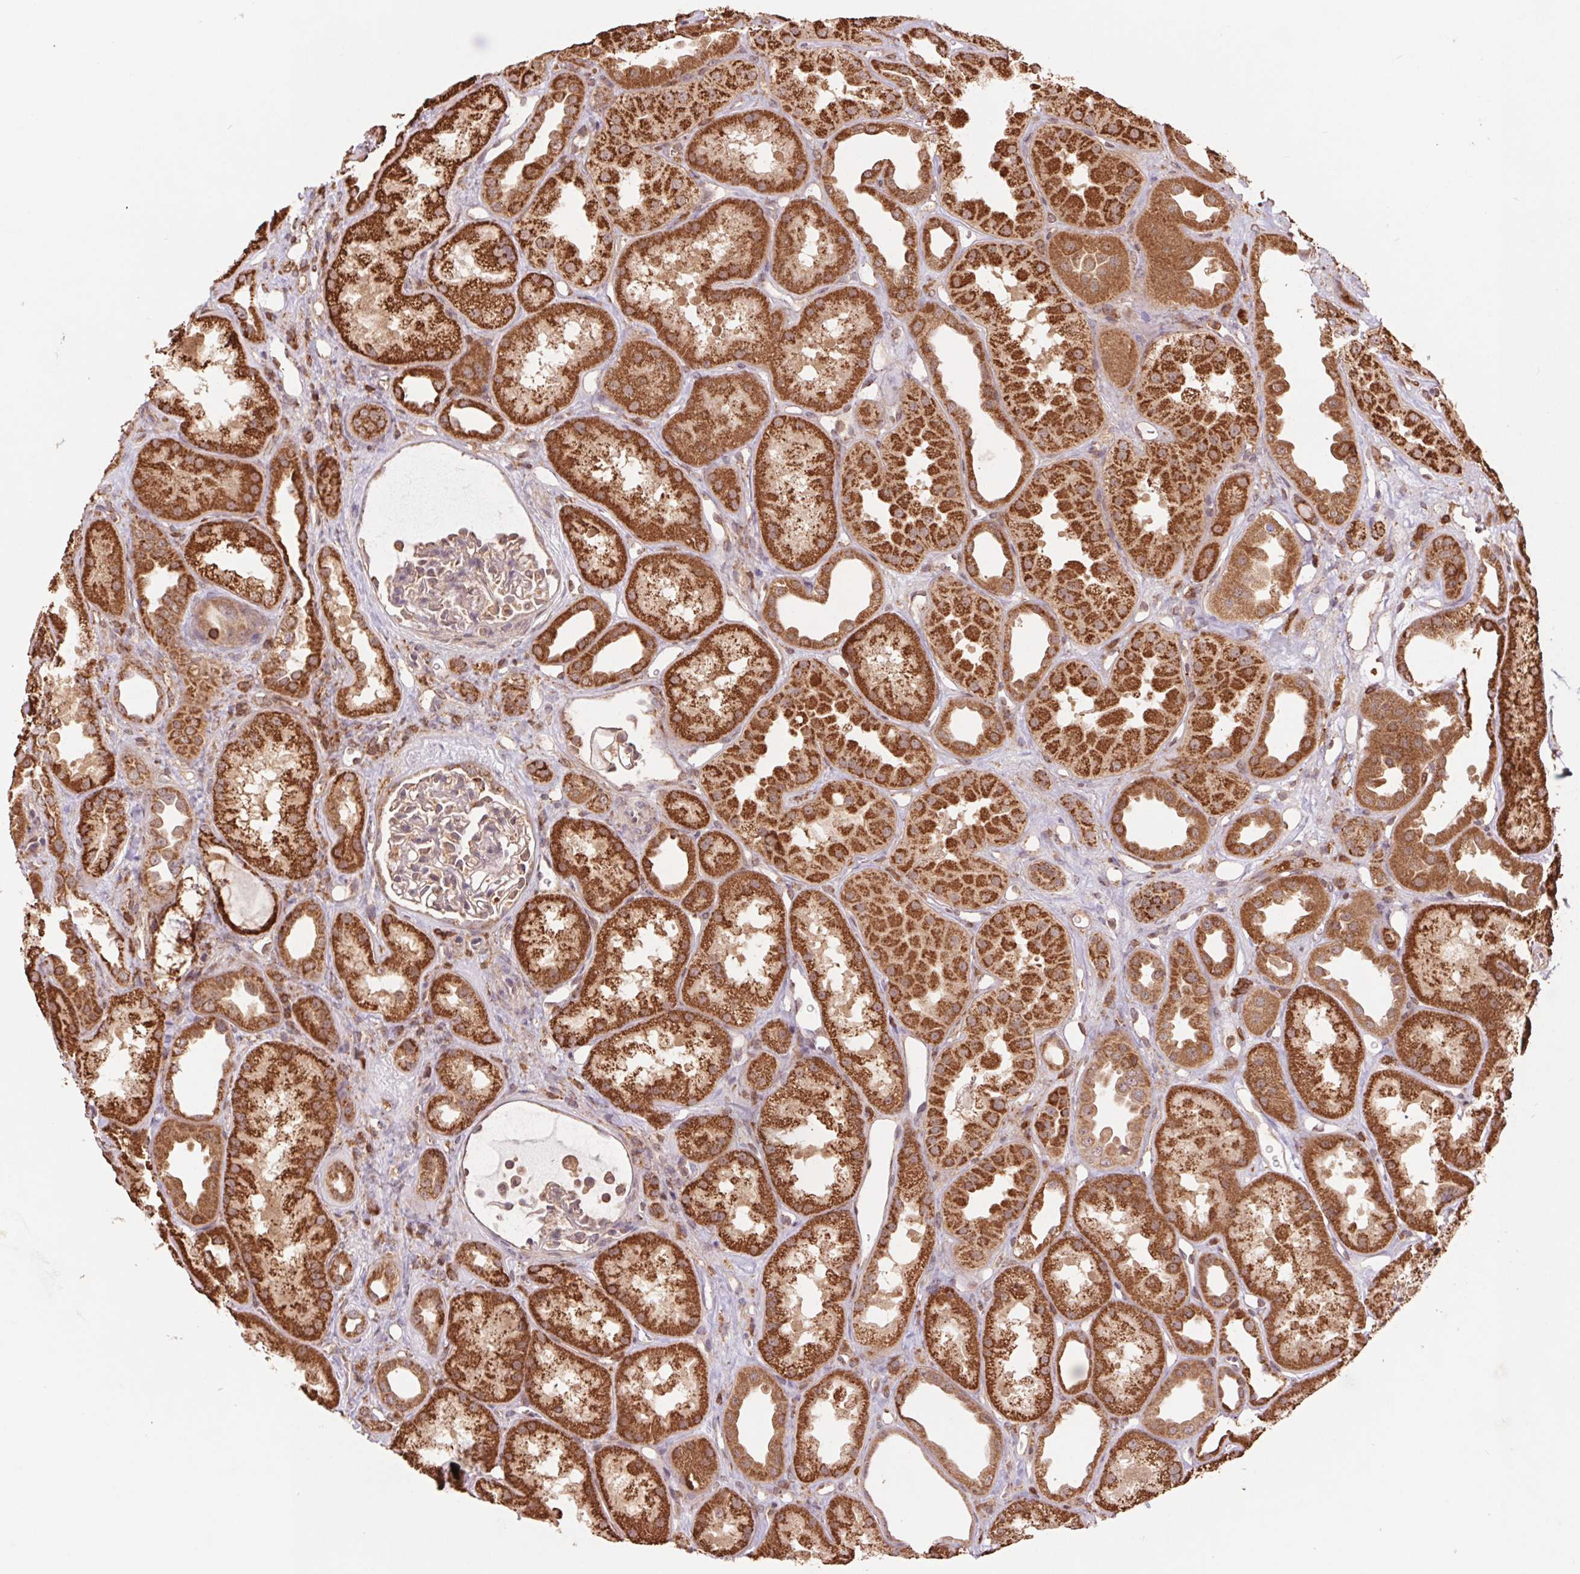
{"staining": {"intensity": "weak", "quantity": "<25%", "location": "cytoplasmic/membranous"}, "tissue": "kidney", "cell_type": "Cells in glomeruli", "image_type": "normal", "snomed": [{"axis": "morphology", "description": "Normal tissue, NOS"}, {"axis": "topography", "description": "Kidney"}], "caption": "Kidney stained for a protein using immunohistochemistry (IHC) reveals no positivity cells in glomeruli.", "gene": "URM1", "patient": {"sex": "male", "age": 61}}